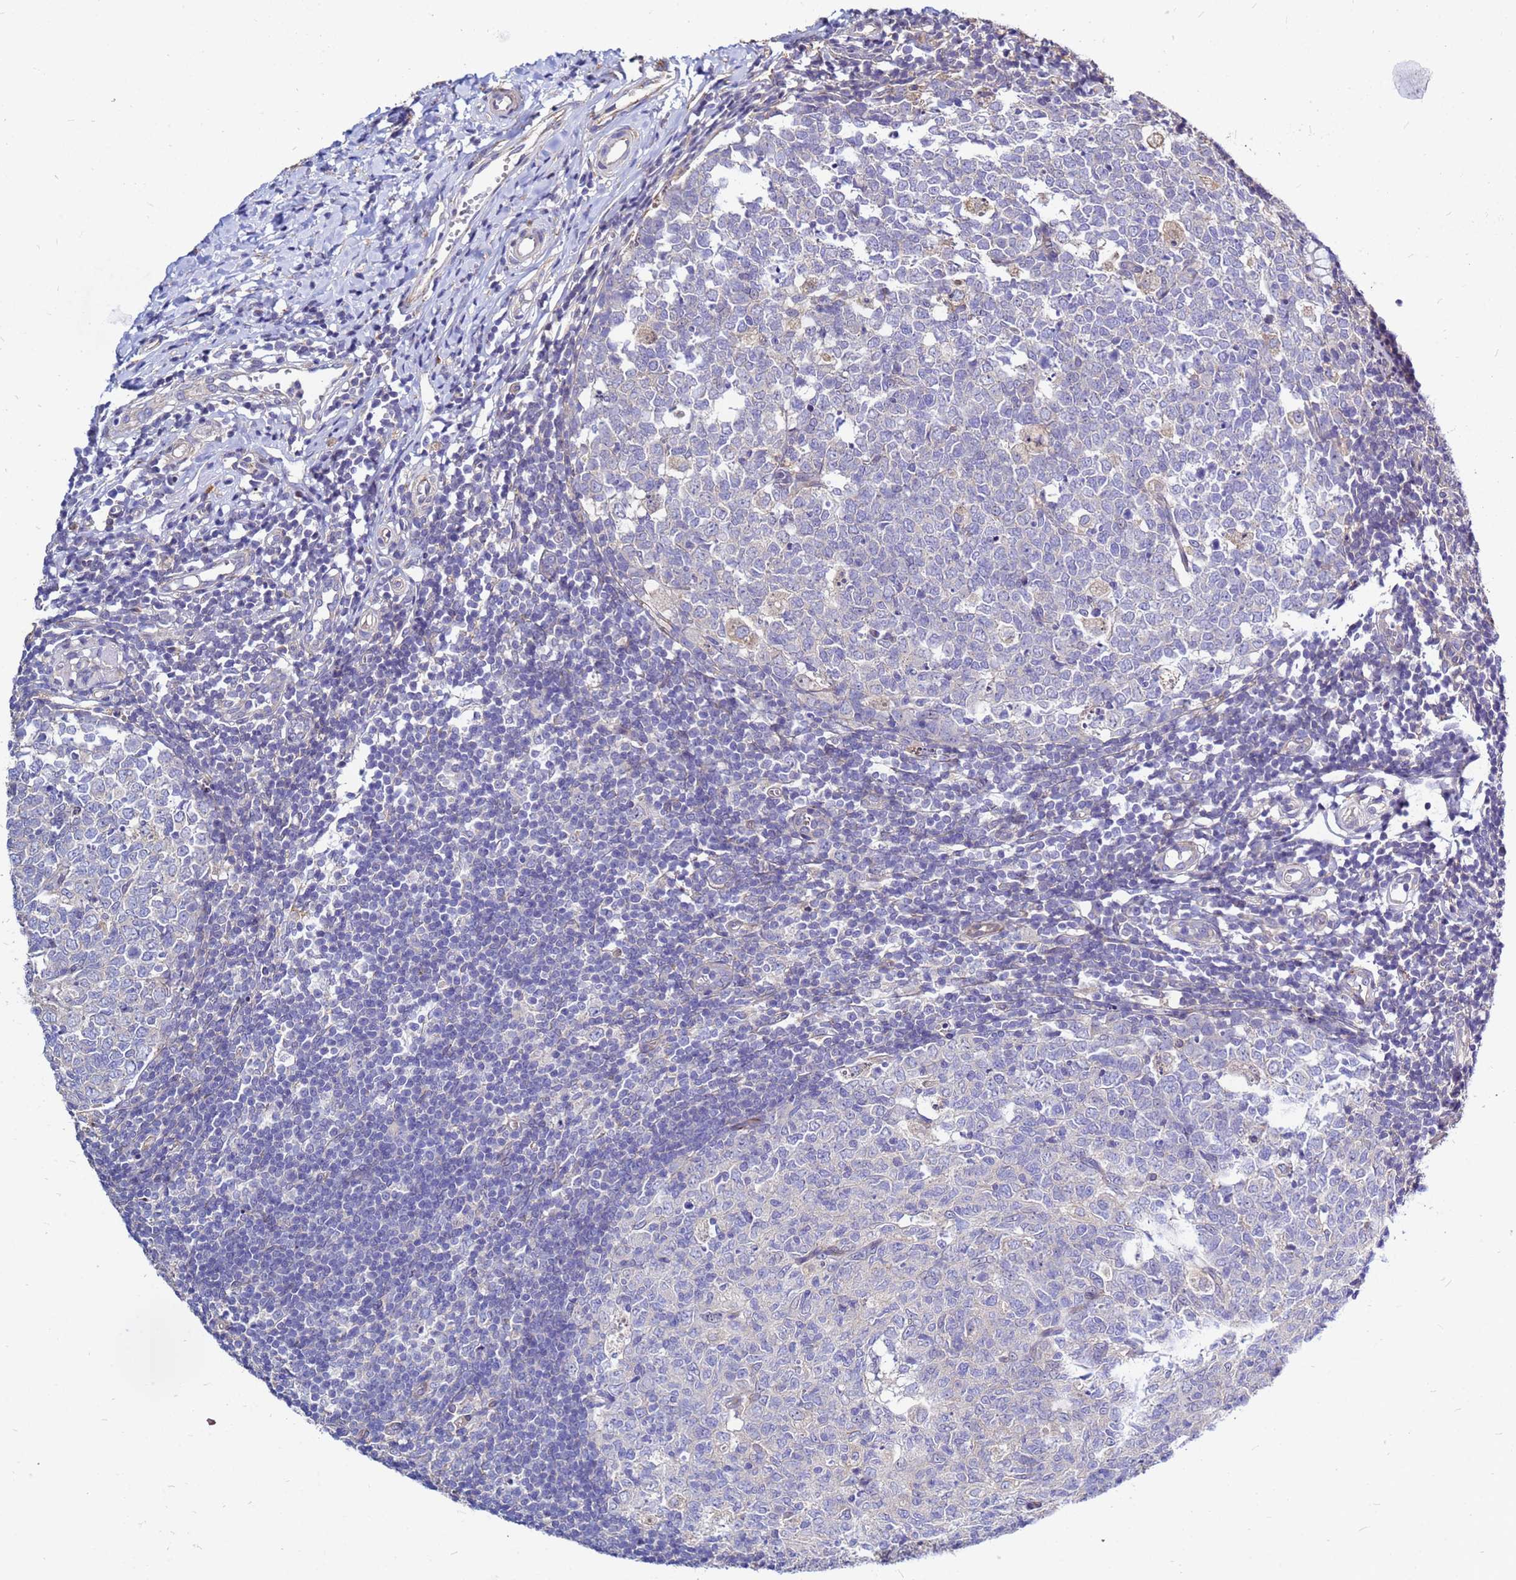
{"staining": {"intensity": "weak", "quantity": "25%-75%", "location": "cytoplasmic/membranous"}, "tissue": "appendix", "cell_type": "Glandular cells", "image_type": "normal", "snomed": [{"axis": "morphology", "description": "Normal tissue, NOS"}, {"axis": "topography", "description": "Appendix"}], "caption": "Protein staining of normal appendix reveals weak cytoplasmic/membranous staining in about 25%-75% of glandular cells. The protein of interest is stained brown, and the nuclei are stained in blue (DAB (3,3'-diaminobenzidine) IHC with brightfield microscopy, high magnification).", "gene": "MOB2", "patient": {"sex": "male", "age": 14}}